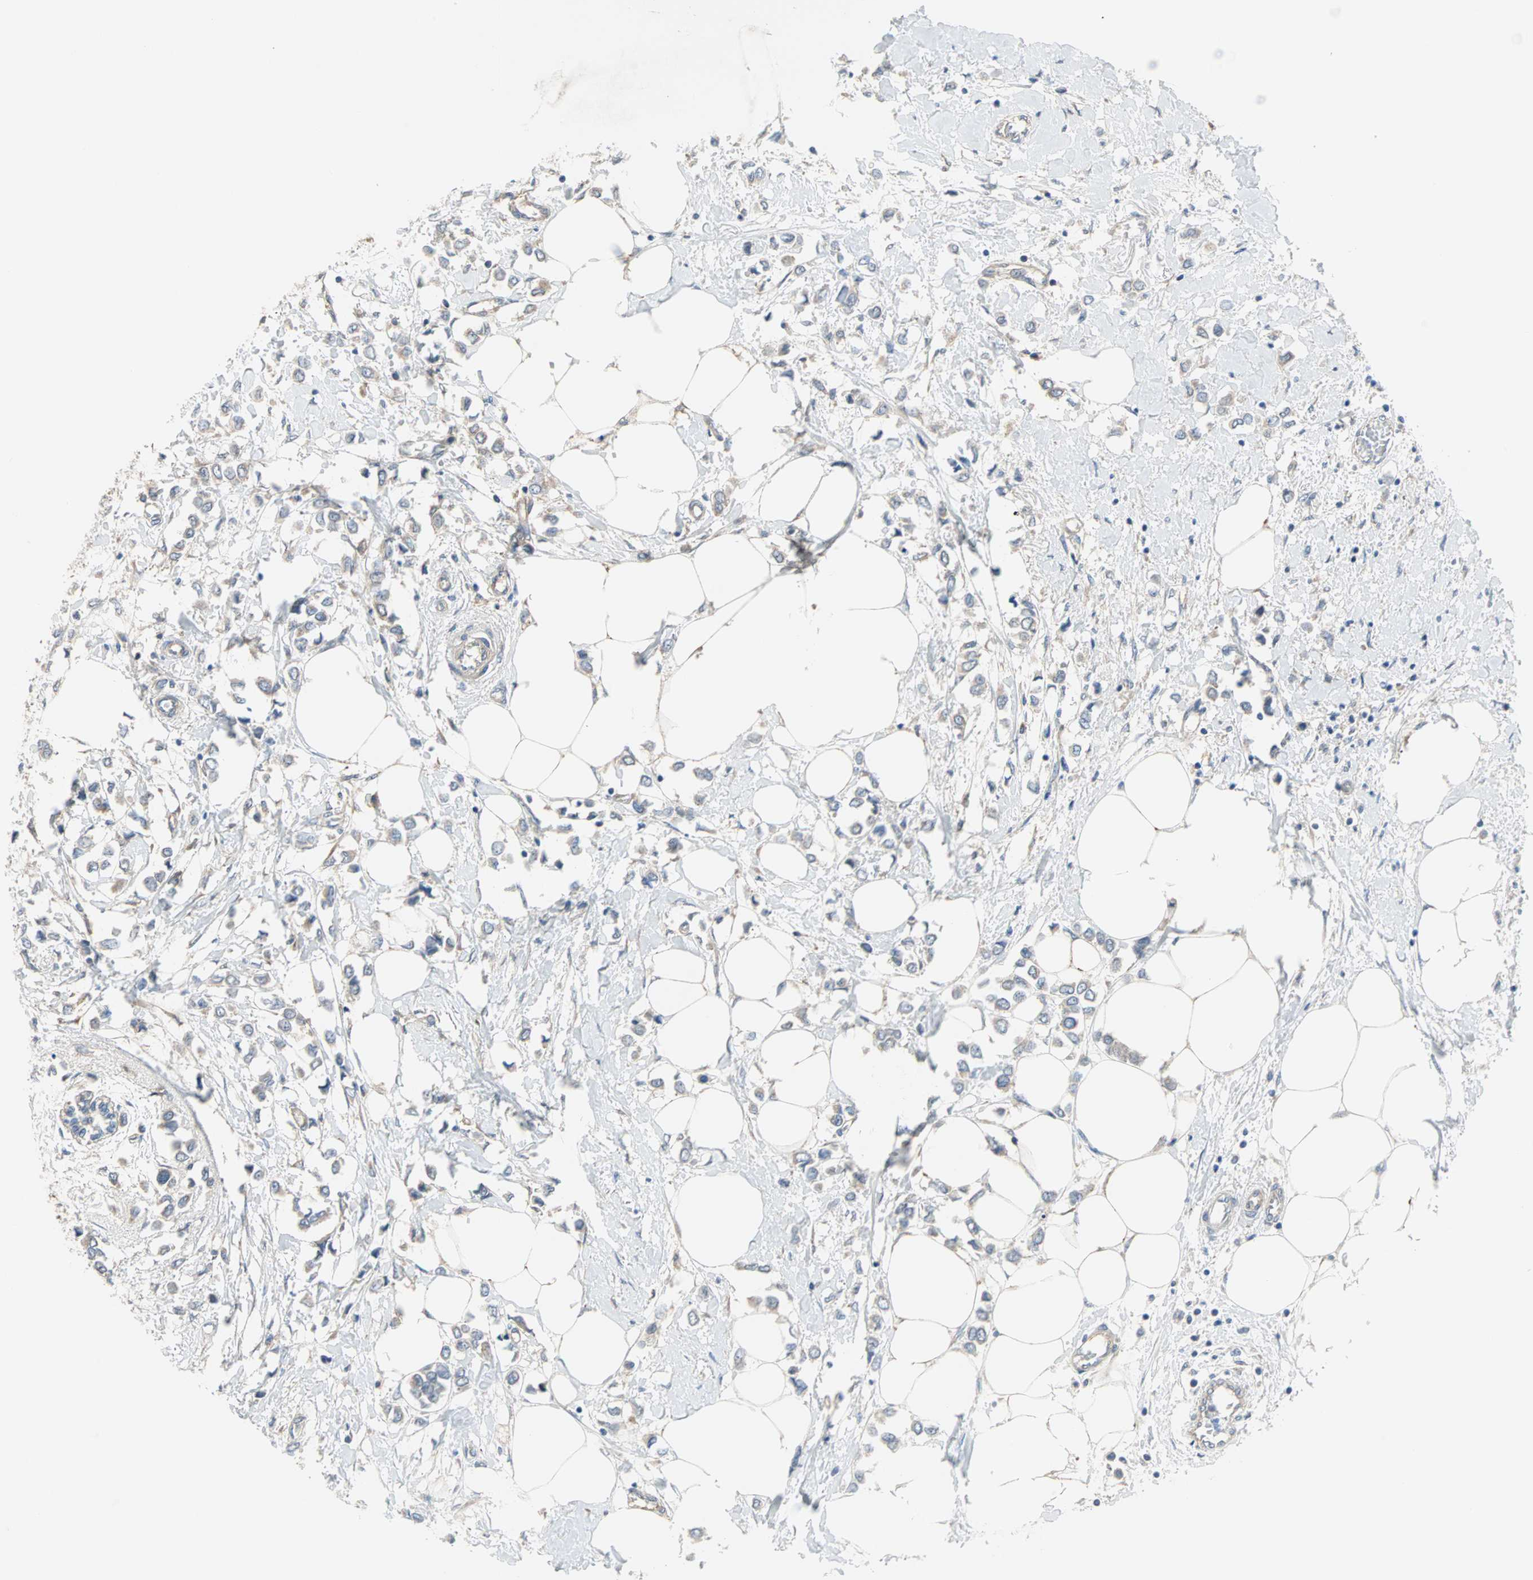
{"staining": {"intensity": "weak", "quantity": "<25%", "location": "cytoplasmic/membranous"}, "tissue": "breast cancer", "cell_type": "Tumor cells", "image_type": "cancer", "snomed": [{"axis": "morphology", "description": "Lobular carcinoma"}, {"axis": "topography", "description": "Breast"}], "caption": "A photomicrograph of human breast cancer is negative for staining in tumor cells. (DAB IHC with hematoxylin counter stain).", "gene": "PDE8A", "patient": {"sex": "female", "age": 51}}